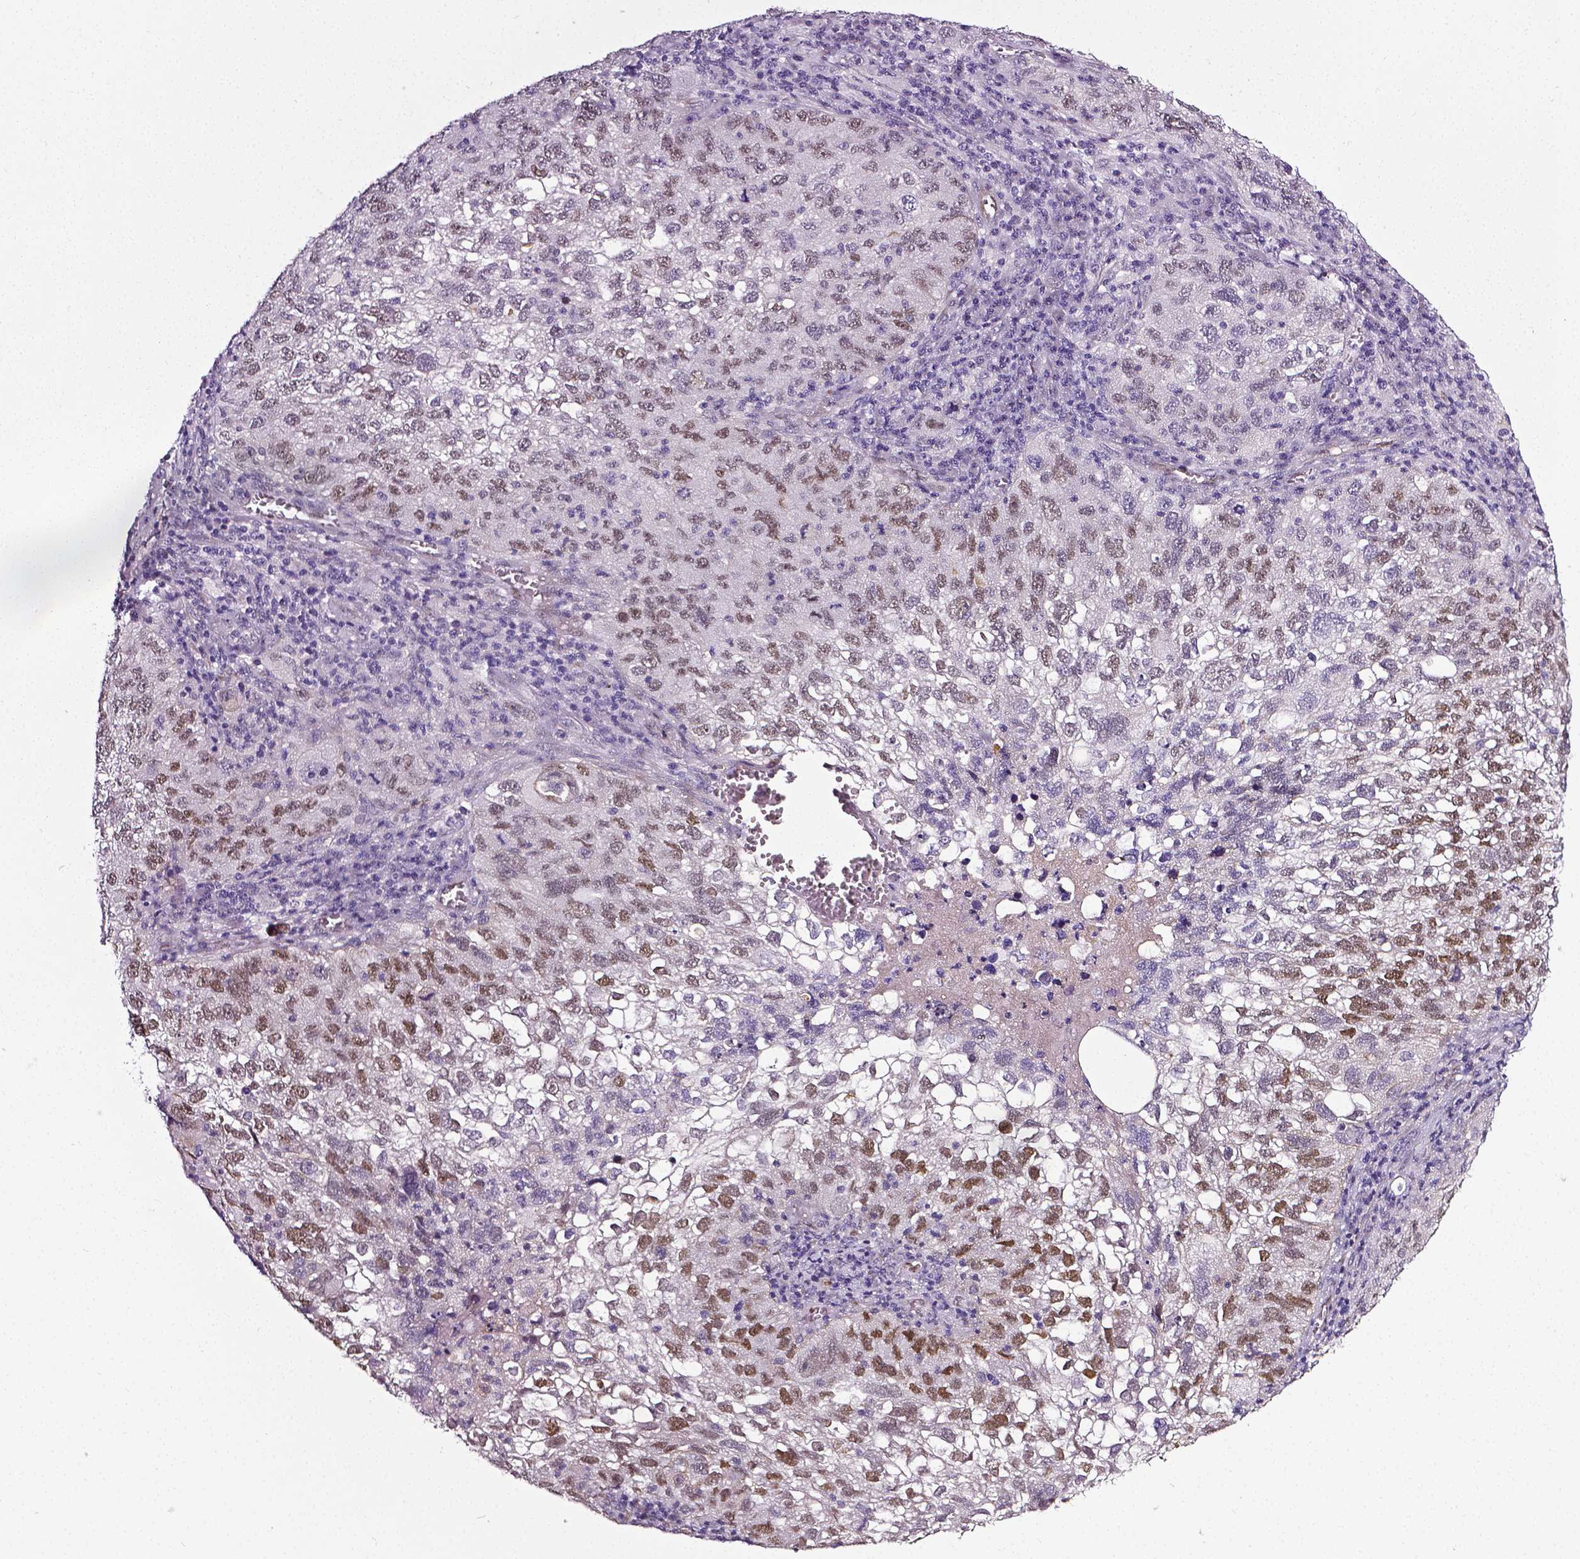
{"staining": {"intensity": "strong", "quantity": "25%-75%", "location": "nuclear"}, "tissue": "cervical cancer", "cell_type": "Tumor cells", "image_type": "cancer", "snomed": [{"axis": "morphology", "description": "Squamous cell carcinoma, NOS"}, {"axis": "topography", "description": "Cervix"}], "caption": "A high amount of strong nuclear positivity is seen in about 25%-75% of tumor cells in squamous cell carcinoma (cervical) tissue.", "gene": "PTGER3", "patient": {"sex": "female", "age": 55}}